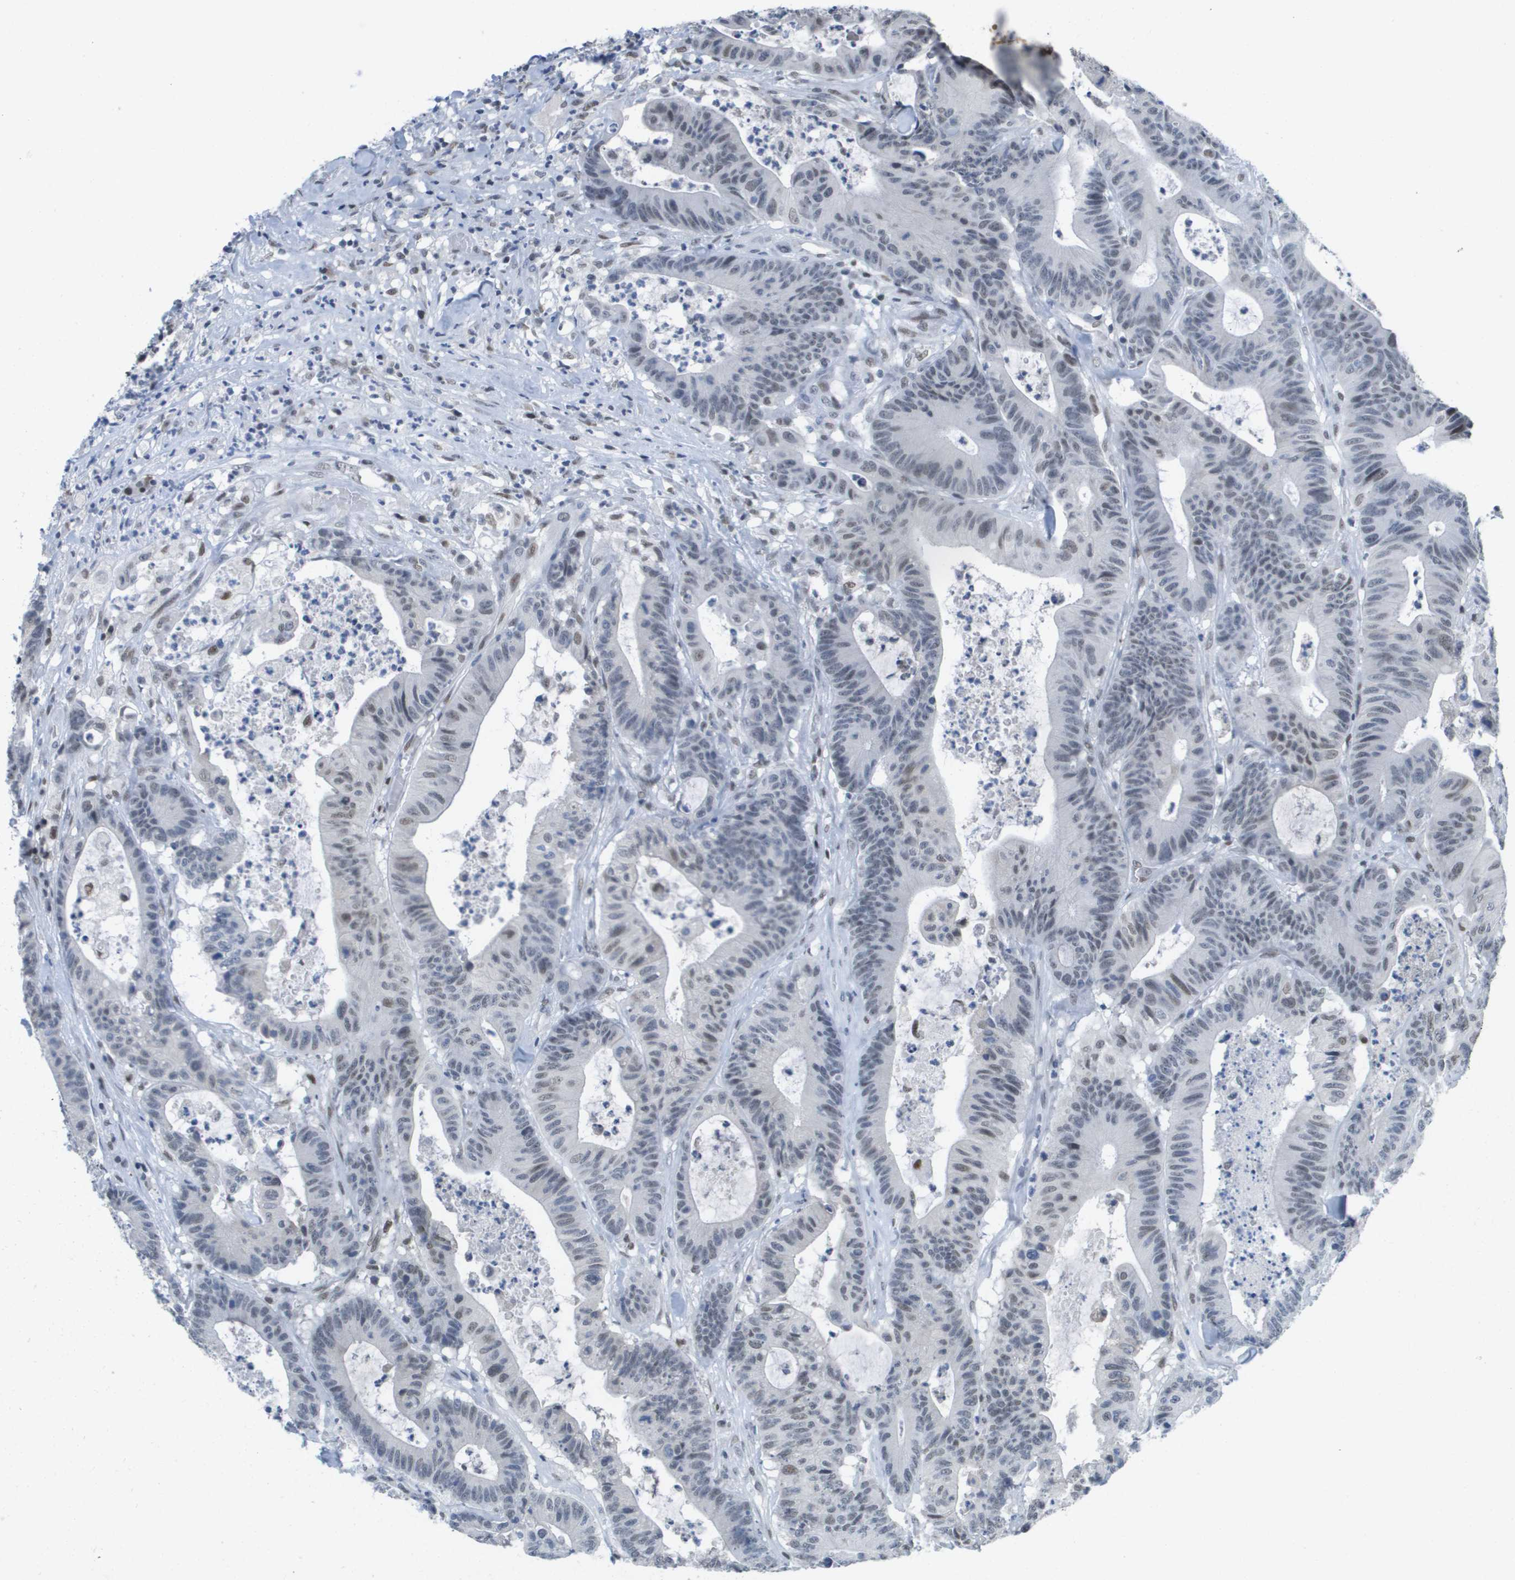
{"staining": {"intensity": "weak", "quantity": "<25%", "location": "nuclear"}, "tissue": "colorectal cancer", "cell_type": "Tumor cells", "image_type": "cancer", "snomed": [{"axis": "morphology", "description": "Adenocarcinoma, NOS"}, {"axis": "topography", "description": "Colon"}], "caption": "Tumor cells show no significant protein positivity in adenocarcinoma (colorectal).", "gene": "TP53RK", "patient": {"sex": "female", "age": 84}}